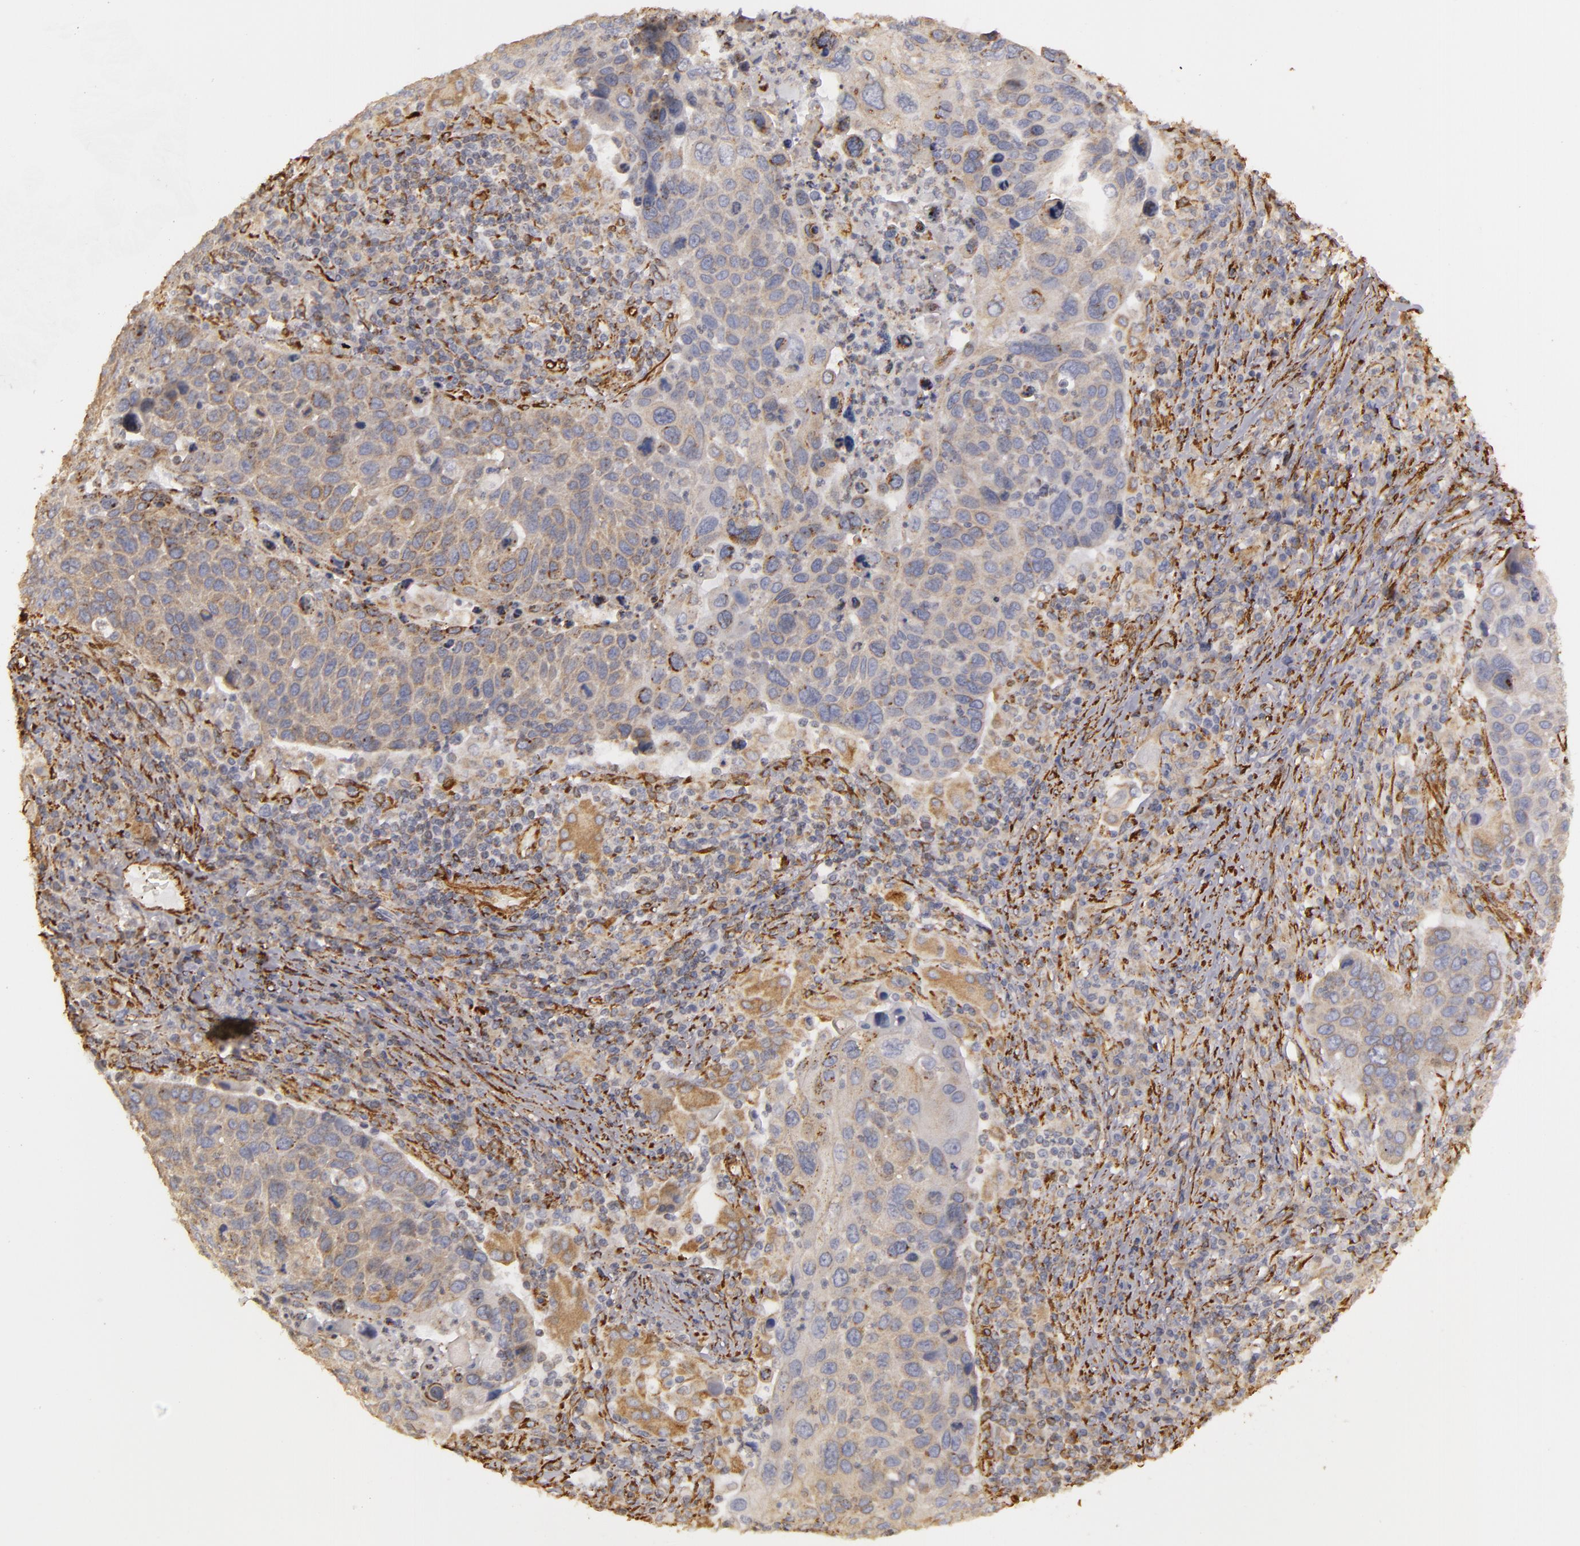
{"staining": {"intensity": "weak", "quantity": ">75%", "location": "cytoplasmic/membranous"}, "tissue": "lung cancer", "cell_type": "Tumor cells", "image_type": "cancer", "snomed": [{"axis": "morphology", "description": "Squamous cell carcinoma, NOS"}, {"axis": "topography", "description": "Lung"}], "caption": "Immunohistochemical staining of squamous cell carcinoma (lung) shows low levels of weak cytoplasmic/membranous expression in approximately >75% of tumor cells.", "gene": "CYB5R3", "patient": {"sex": "male", "age": 68}}